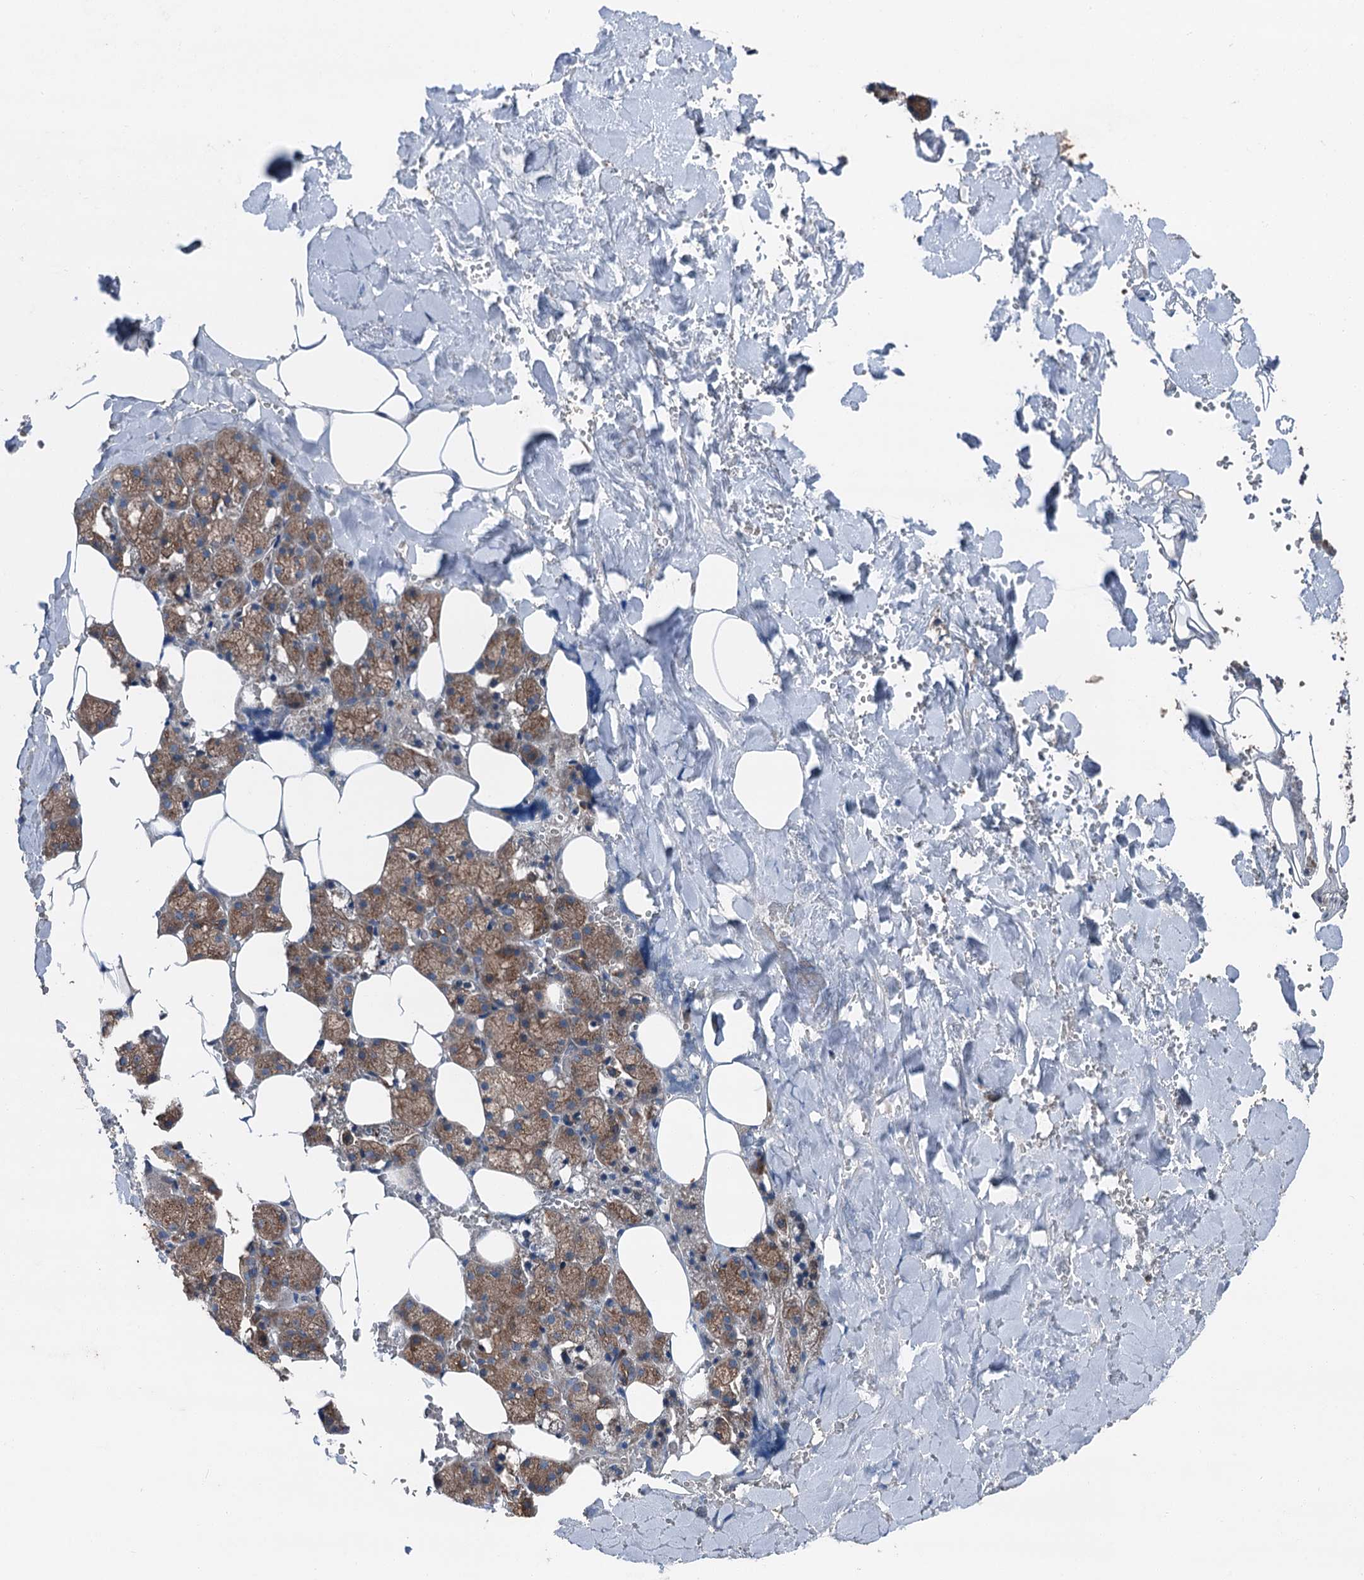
{"staining": {"intensity": "moderate", "quantity": ">75%", "location": "cytoplasmic/membranous"}, "tissue": "salivary gland", "cell_type": "Glandular cells", "image_type": "normal", "snomed": [{"axis": "morphology", "description": "Normal tissue, NOS"}, {"axis": "topography", "description": "Salivary gland"}], "caption": "Brown immunohistochemical staining in unremarkable human salivary gland demonstrates moderate cytoplasmic/membranous expression in about >75% of glandular cells.", "gene": "RUFY1", "patient": {"sex": "male", "age": 62}}